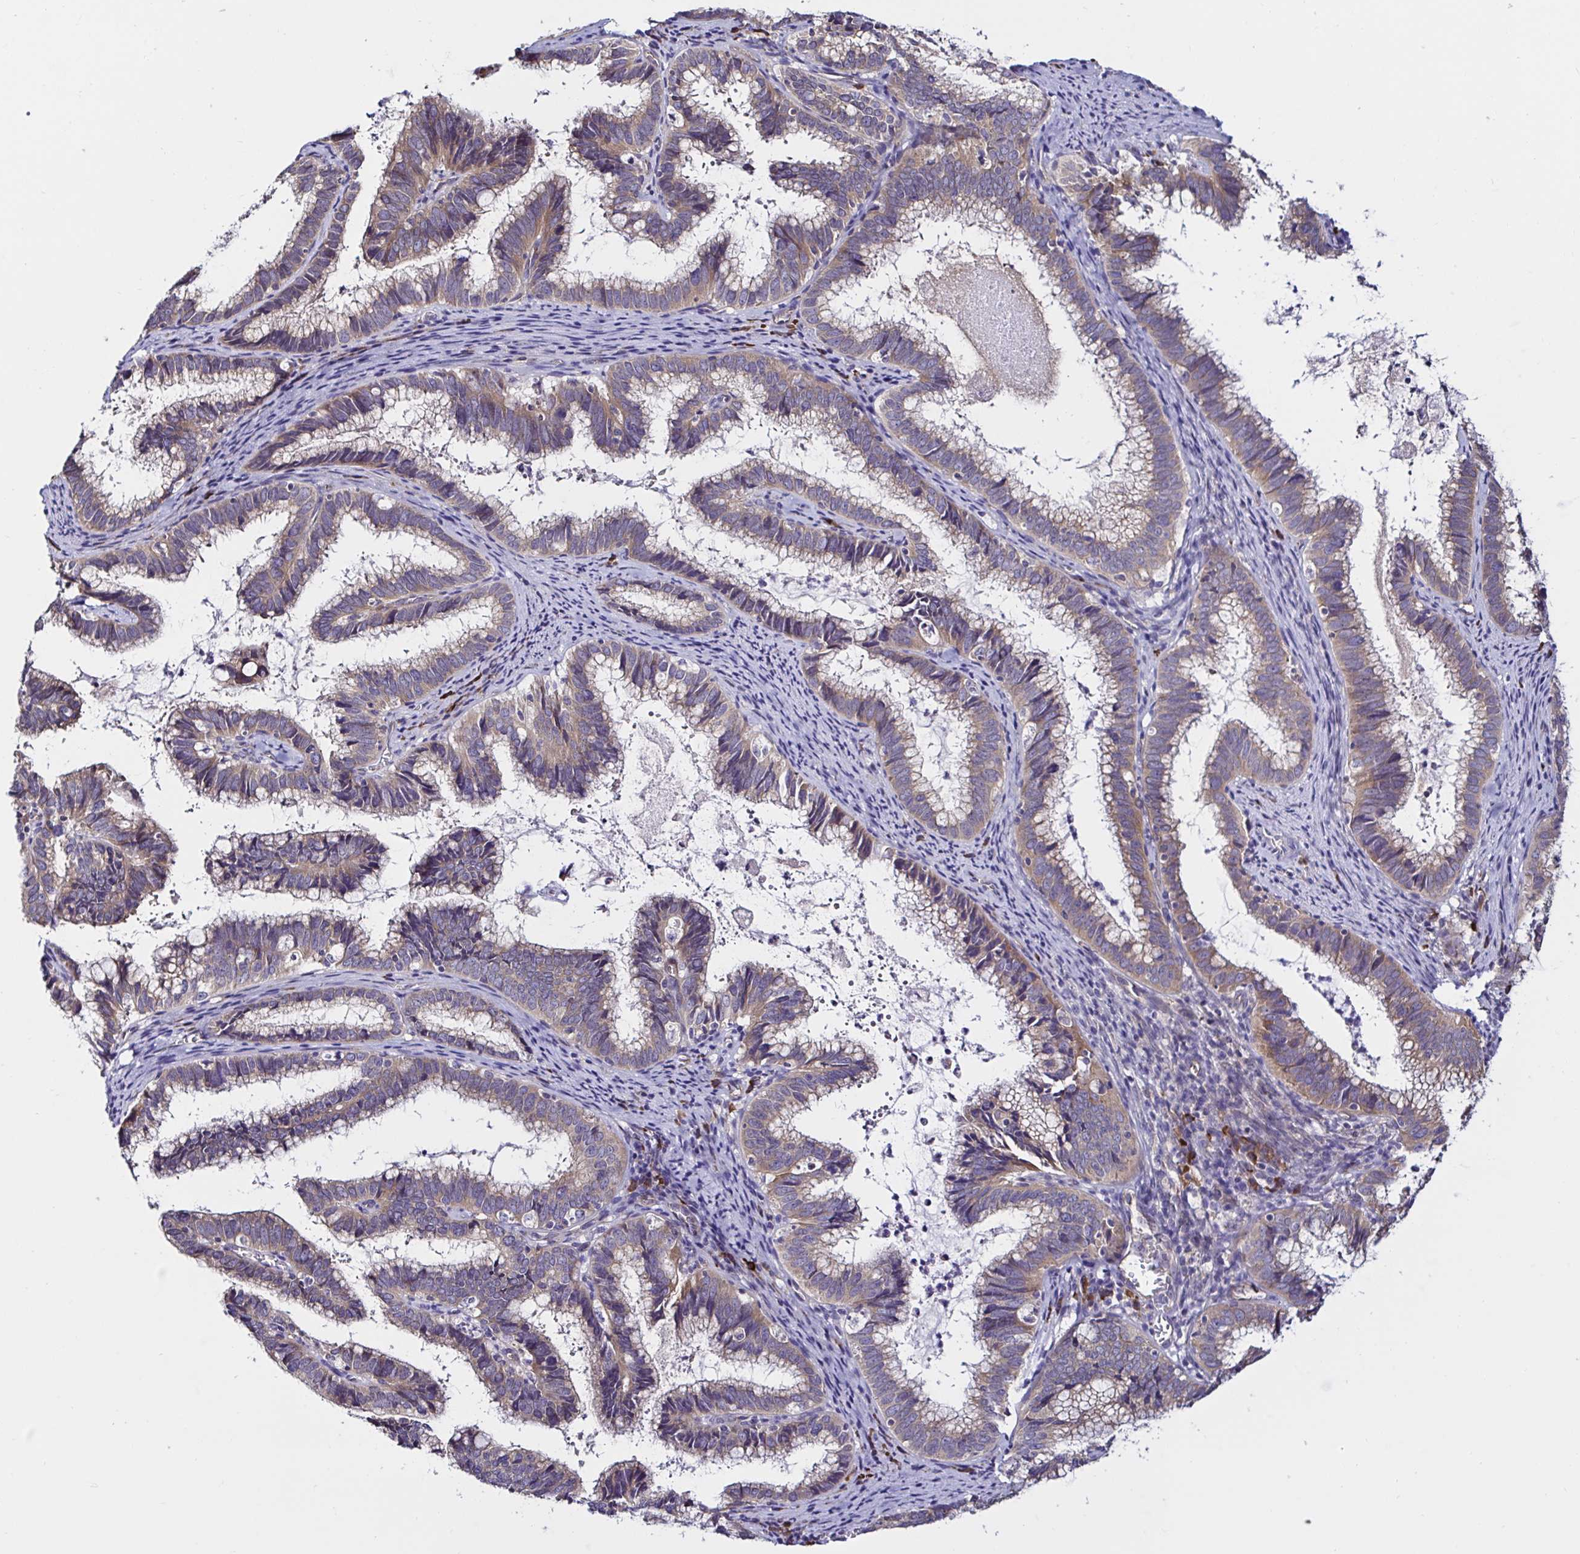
{"staining": {"intensity": "moderate", "quantity": ">75%", "location": "cytoplasmic/membranous"}, "tissue": "cervical cancer", "cell_type": "Tumor cells", "image_type": "cancer", "snomed": [{"axis": "morphology", "description": "Adenocarcinoma, NOS"}, {"axis": "topography", "description": "Cervix"}], "caption": "Human cervical cancer (adenocarcinoma) stained with a protein marker demonstrates moderate staining in tumor cells.", "gene": "VSIG2", "patient": {"sex": "female", "age": 61}}